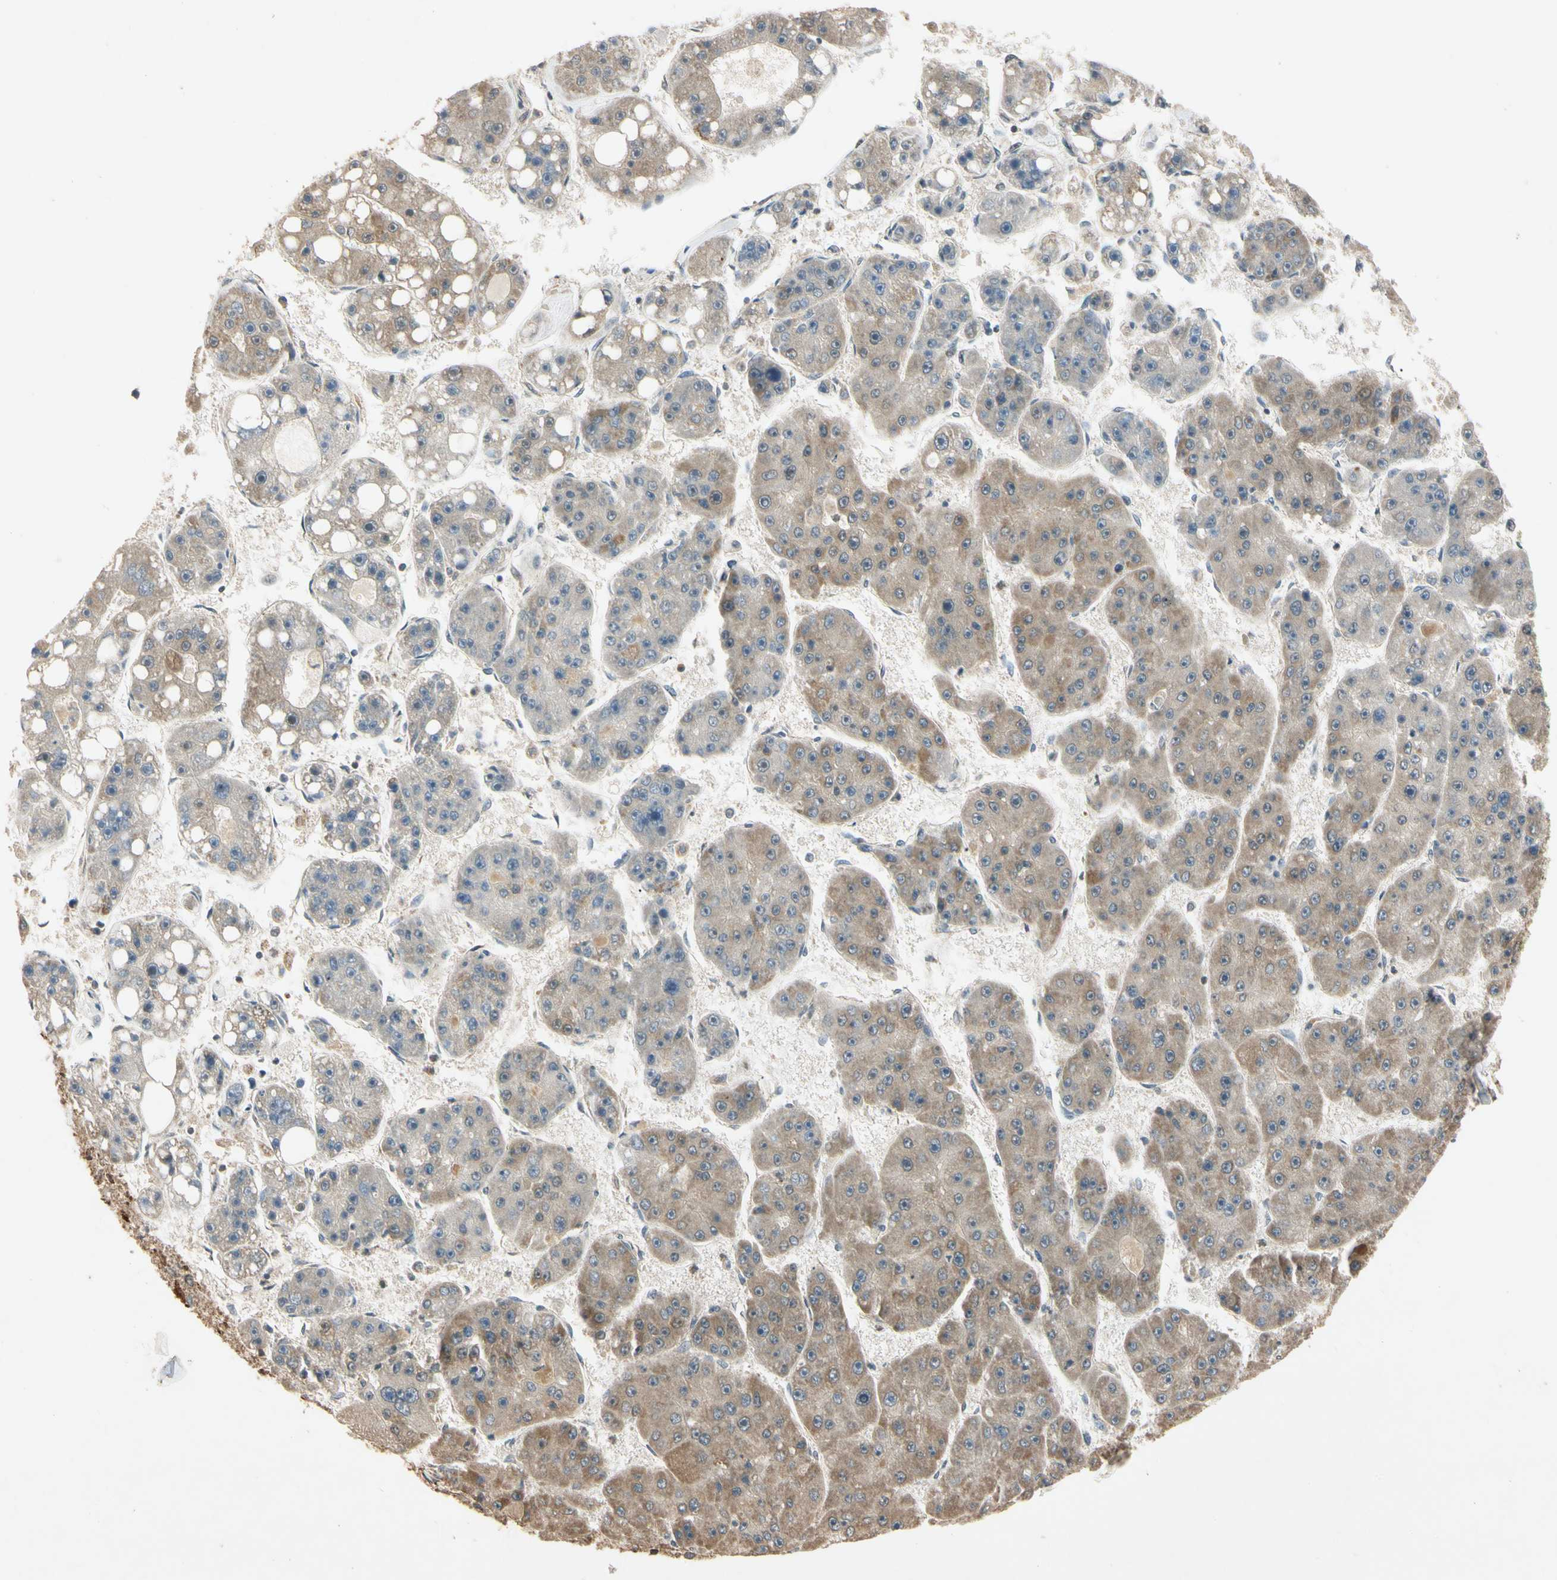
{"staining": {"intensity": "weak", "quantity": ">75%", "location": "cytoplasmic/membranous"}, "tissue": "liver cancer", "cell_type": "Tumor cells", "image_type": "cancer", "snomed": [{"axis": "morphology", "description": "Carcinoma, Hepatocellular, NOS"}, {"axis": "topography", "description": "Liver"}], "caption": "Immunohistochemical staining of human liver hepatocellular carcinoma shows weak cytoplasmic/membranous protein staining in approximately >75% of tumor cells. The protein of interest is shown in brown color, while the nuclei are stained blue.", "gene": "PRDX5", "patient": {"sex": "female", "age": 61}}